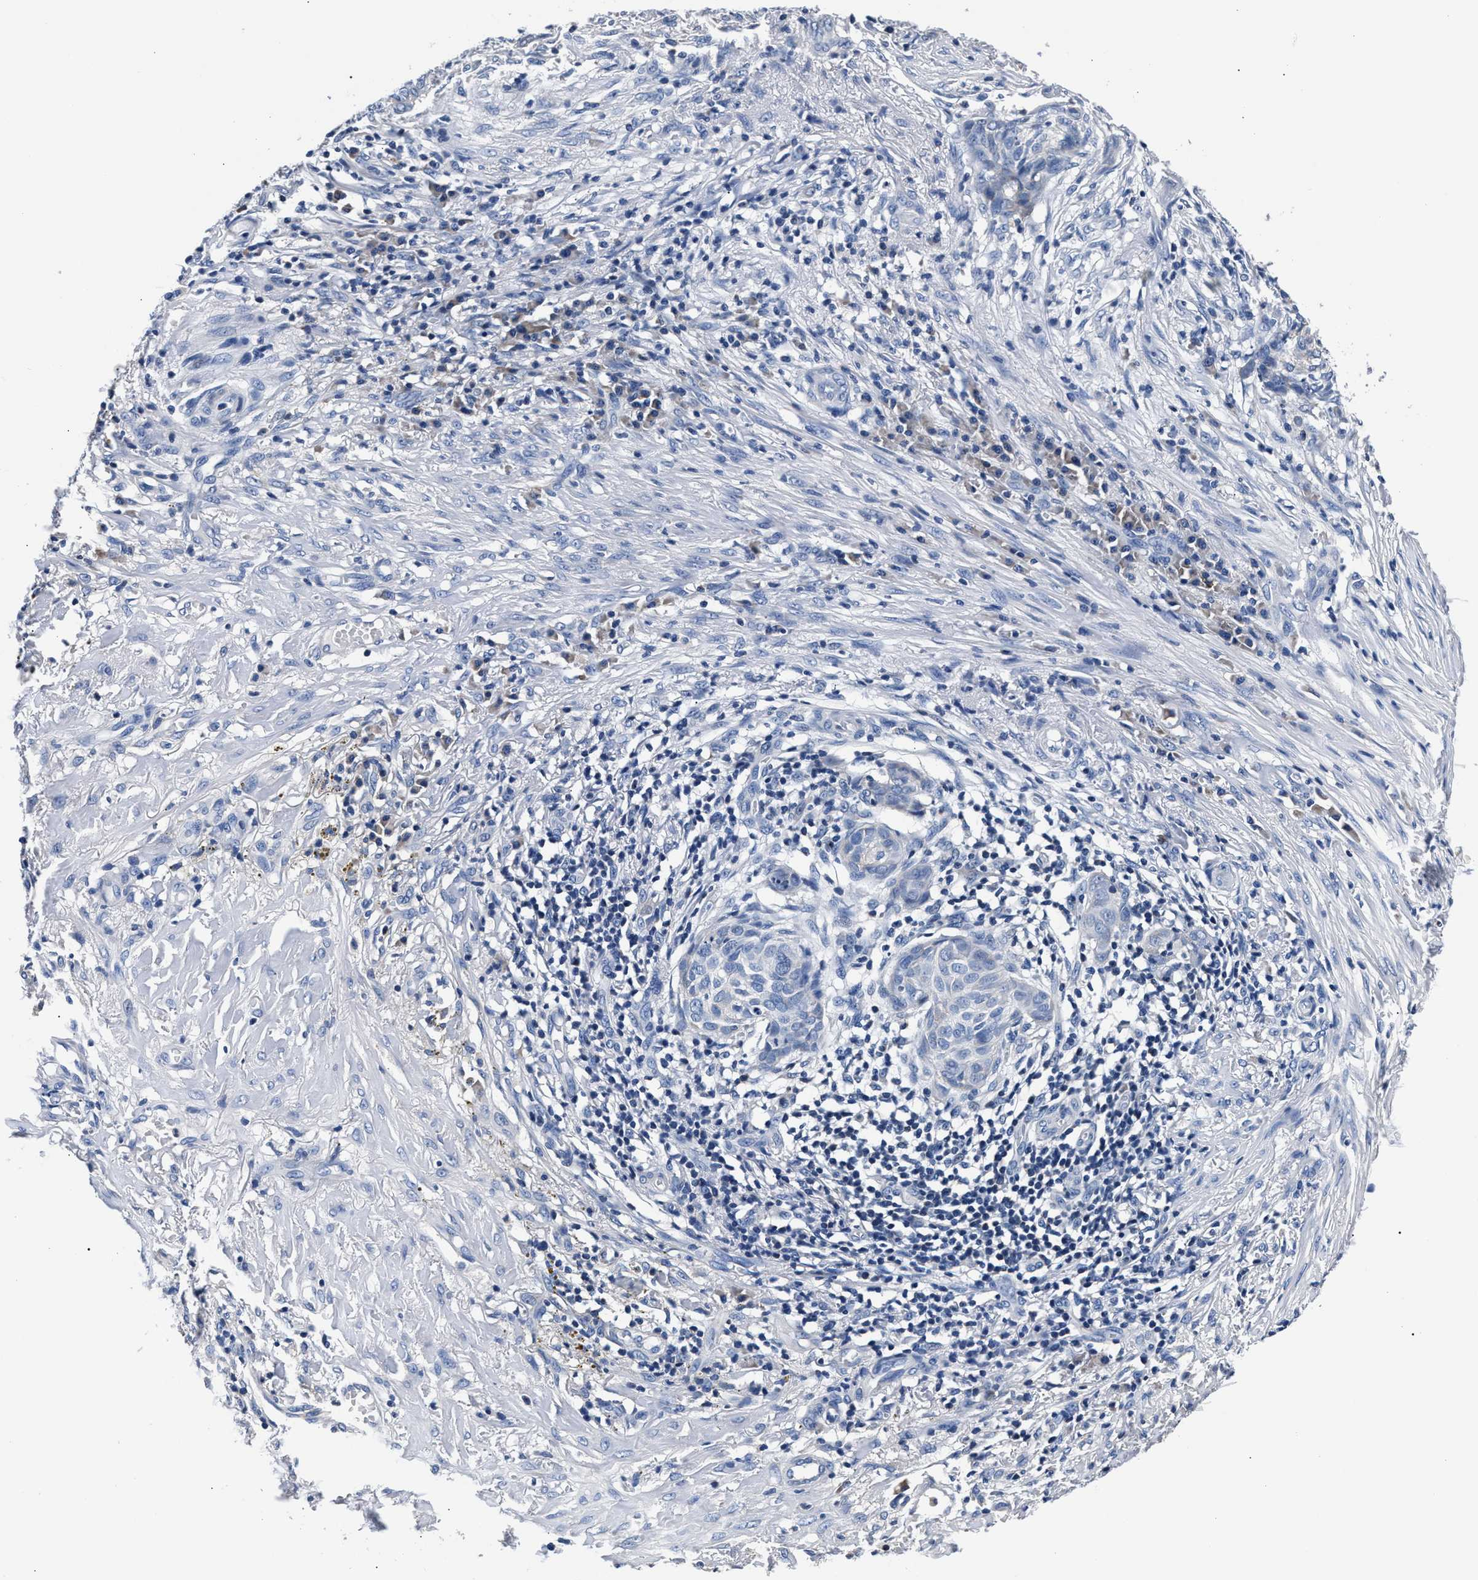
{"staining": {"intensity": "negative", "quantity": "none", "location": "none"}, "tissue": "skin cancer", "cell_type": "Tumor cells", "image_type": "cancer", "snomed": [{"axis": "morphology", "description": "Basal cell carcinoma"}, {"axis": "topography", "description": "Skin"}], "caption": "Immunohistochemistry of human skin cancer (basal cell carcinoma) demonstrates no staining in tumor cells. (DAB (3,3'-diaminobenzidine) immunohistochemistry (IHC) visualized using brightfield microscopy, high magnification).", "gene": "PHF24", "patient": {"sex": "male", "age": 85}}